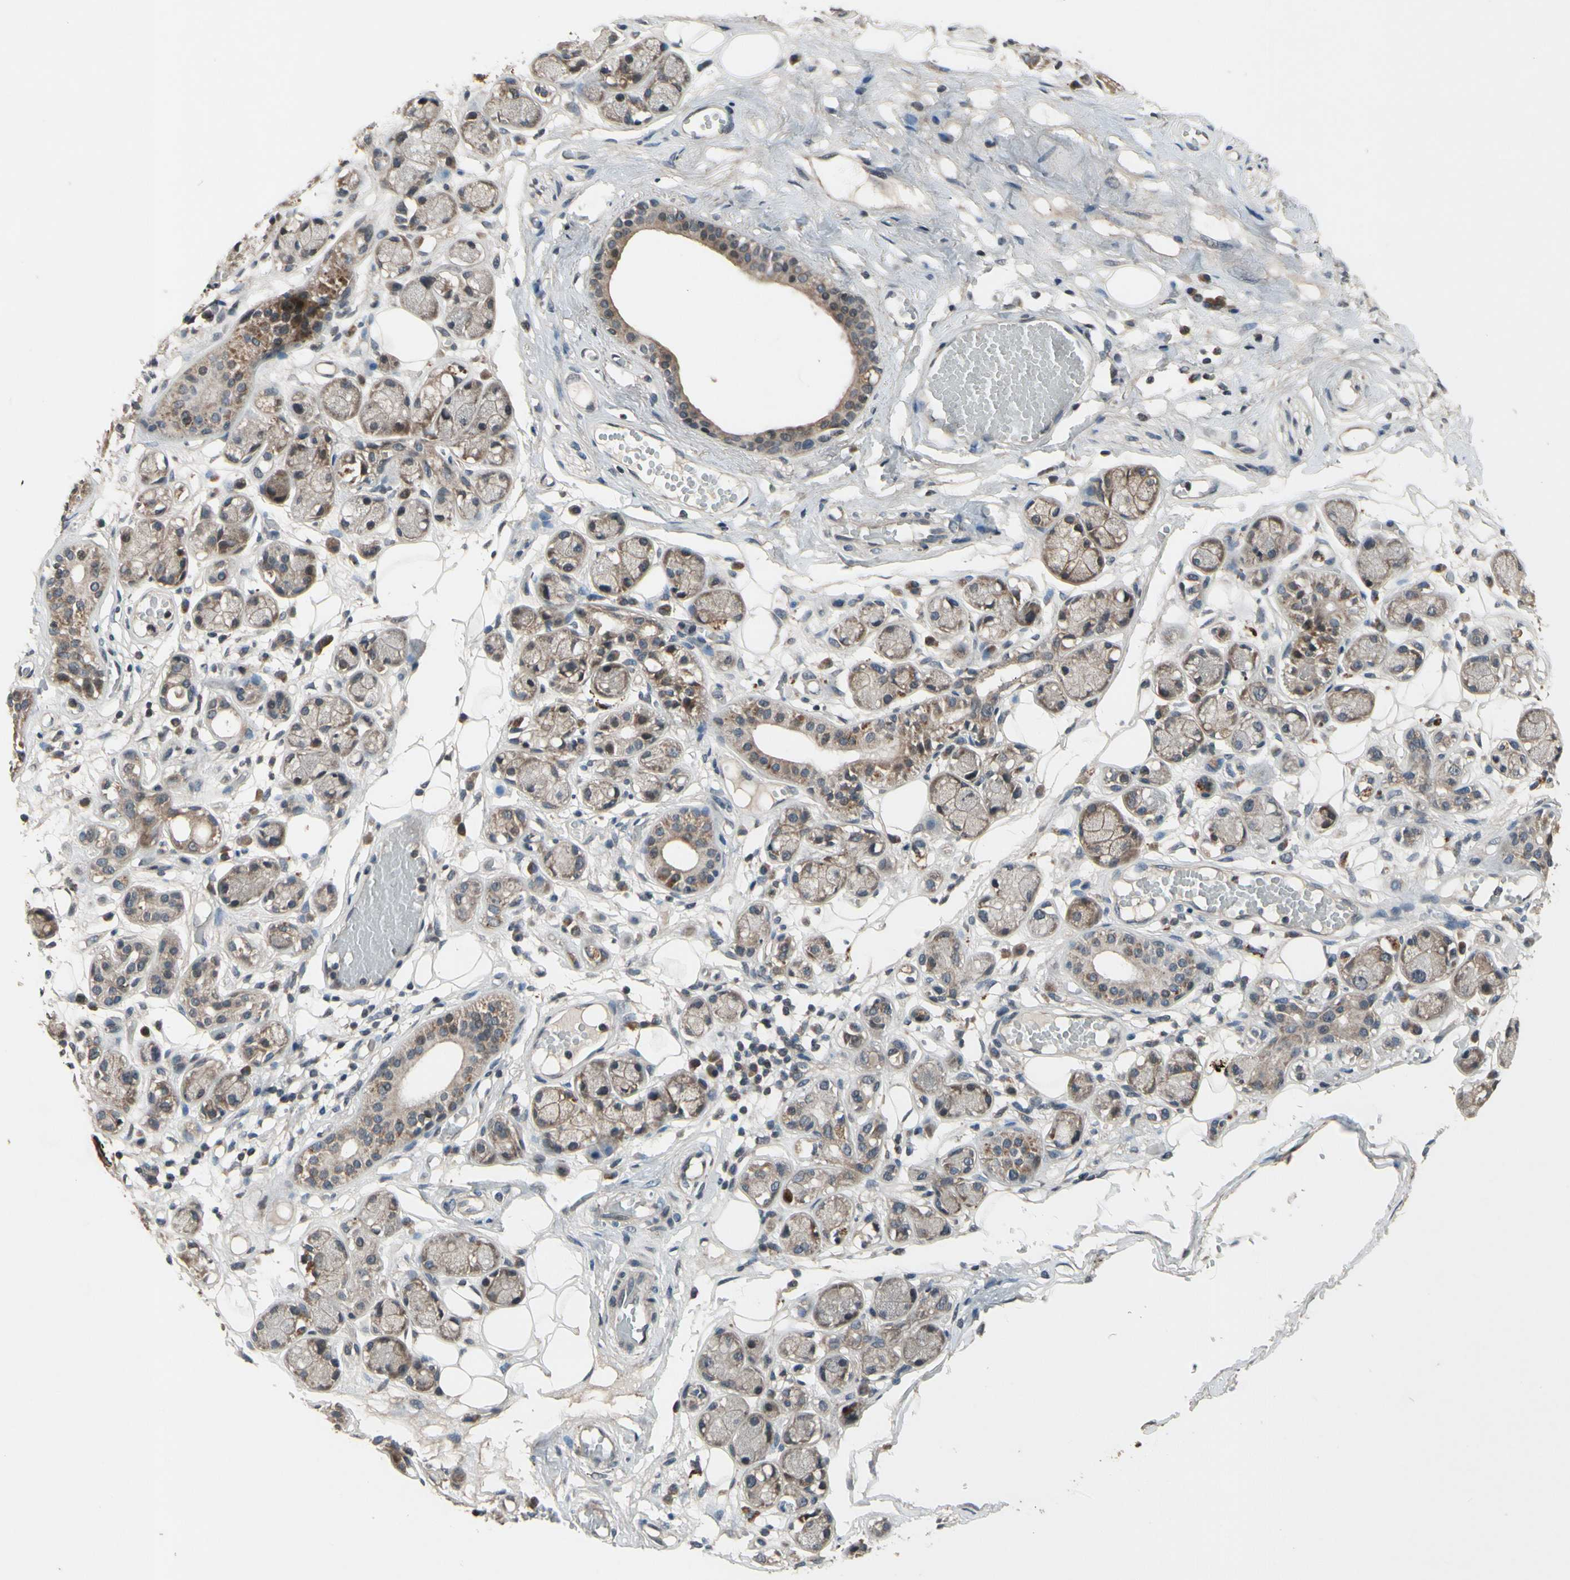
{"staining": {"intensity": "weak", "quantity": ">75%", "location": "cytoplasmic/membranous"}, "tissue": "adipose tissue", "cell_type": "Adipocytes", "image_type": "normal", "snomed": [{"axis": "morphology", "description": "Normal tissue, NOS"}, {"axis": "morphology", "description": "Inflammation, NOS"}, {"axis": "topography", "description": "Vascular tissue"}, {"axis": "topography", "description": "Salivary gland"}], "caption": "Adipocytes reveal low levels of weak cytoplasmic/membranous expression in about >75% of cells in benign adipose tissue.", "gene": "MBTPS2", "patient": {"sex": "female", "age": 75}}